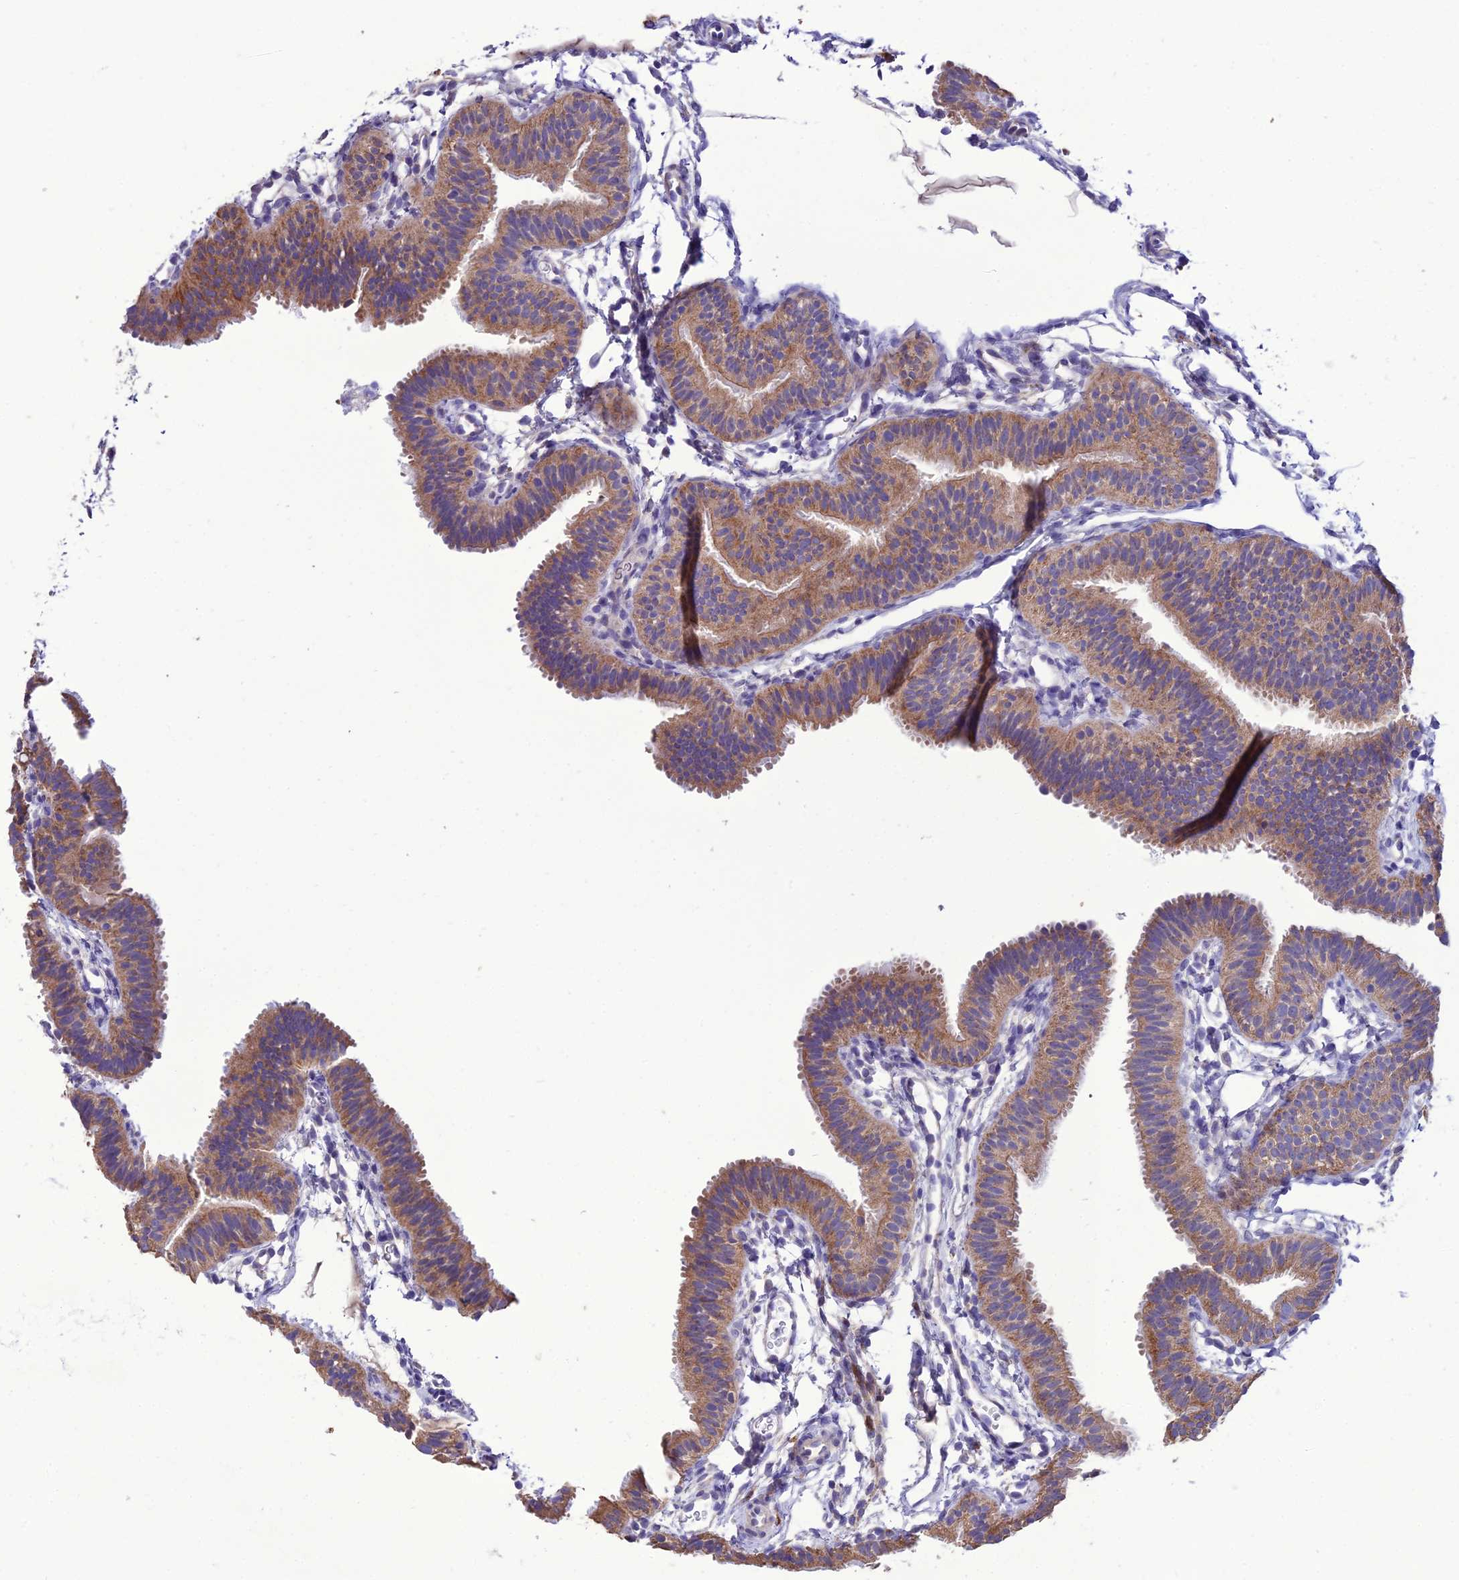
{"staining": {"intensity": "moderate", "quantity": ">75%", "location": "cytoplasmic/membranous"}, "tissue": "fallopian tube", "cell_type": "Glandular cells", "image_type": "normal", "snomed": [{"axis": "morphology", "description": "Normal tissue, NOS"}, {"axis": "topography", "description": "Fallopian tube"}], "caption": "Immunohistochemical staining of benign fallopian tube displays moderate cytoplasmic/membranous protein positivity in about >75% of glandular cells. The staining is performed using DAB (3,3'-diaminobenzidine) brown chromogen to label protein expression. The nuclei are counter-stained blue using hematoxylin.", "gene": "HOGA1", "patient": {"sex": "female", "age": 35}}